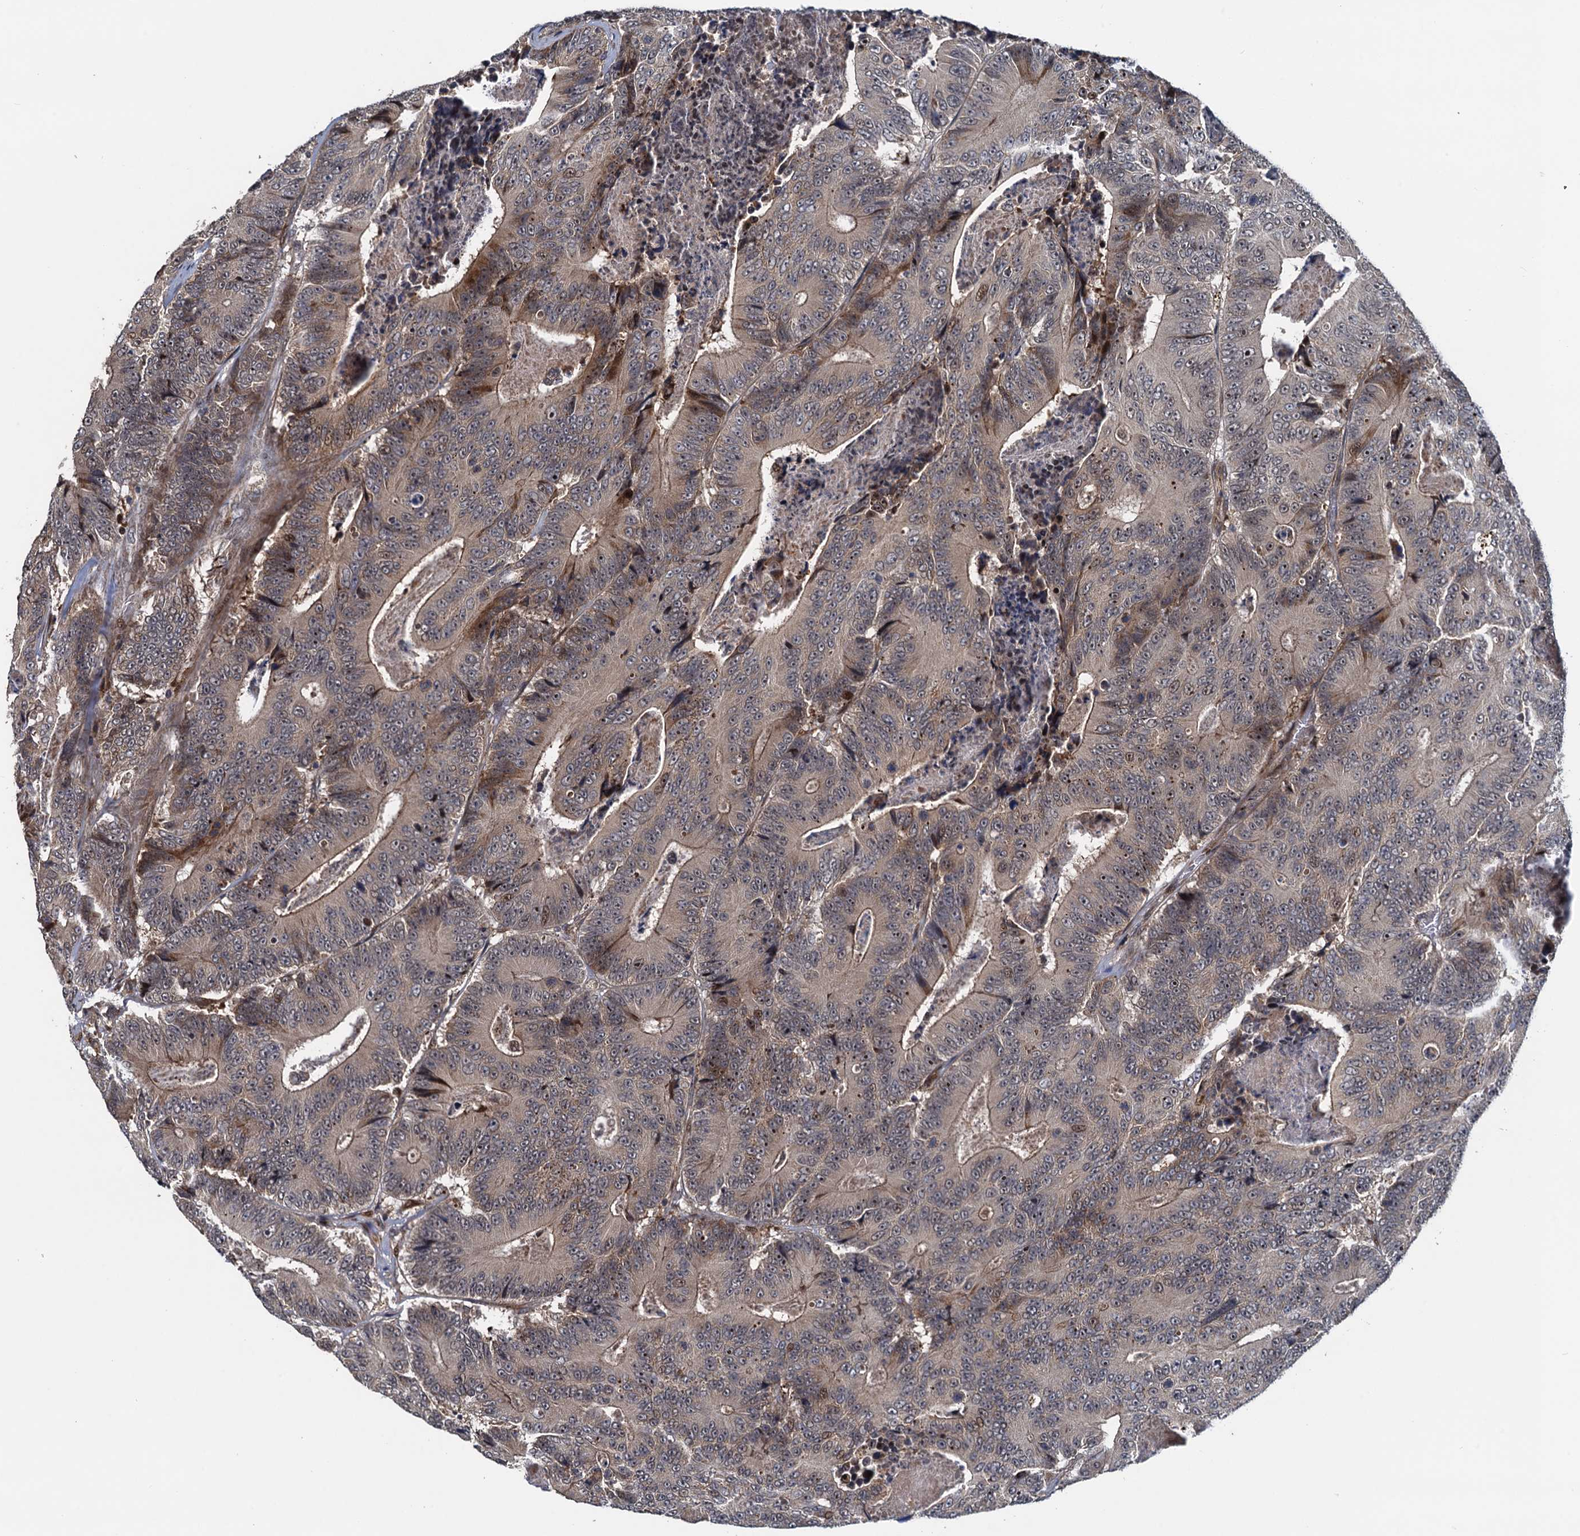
{"staining": {"intensity": "weak", "quantity": "25%-75%", "location": "cytoplasmic/membranous"}, "tissue": "colorectal cancer", "cell_type": "Tumor cells", "image_type": "cancer", "snomed": [{"axis": "morphology", "description": "Adenocarcinoma, NOS"}, {"axis": "topography", "description": "Colon"}], "caption": "Tumor cells exhibit weak cytoplasmic/membranous positivity in about 25%-75% of cells in colorectal cancer (adenocarcinoma).", "gene": "ATOSA", "patient": {"sex": "male", "age": 83}}